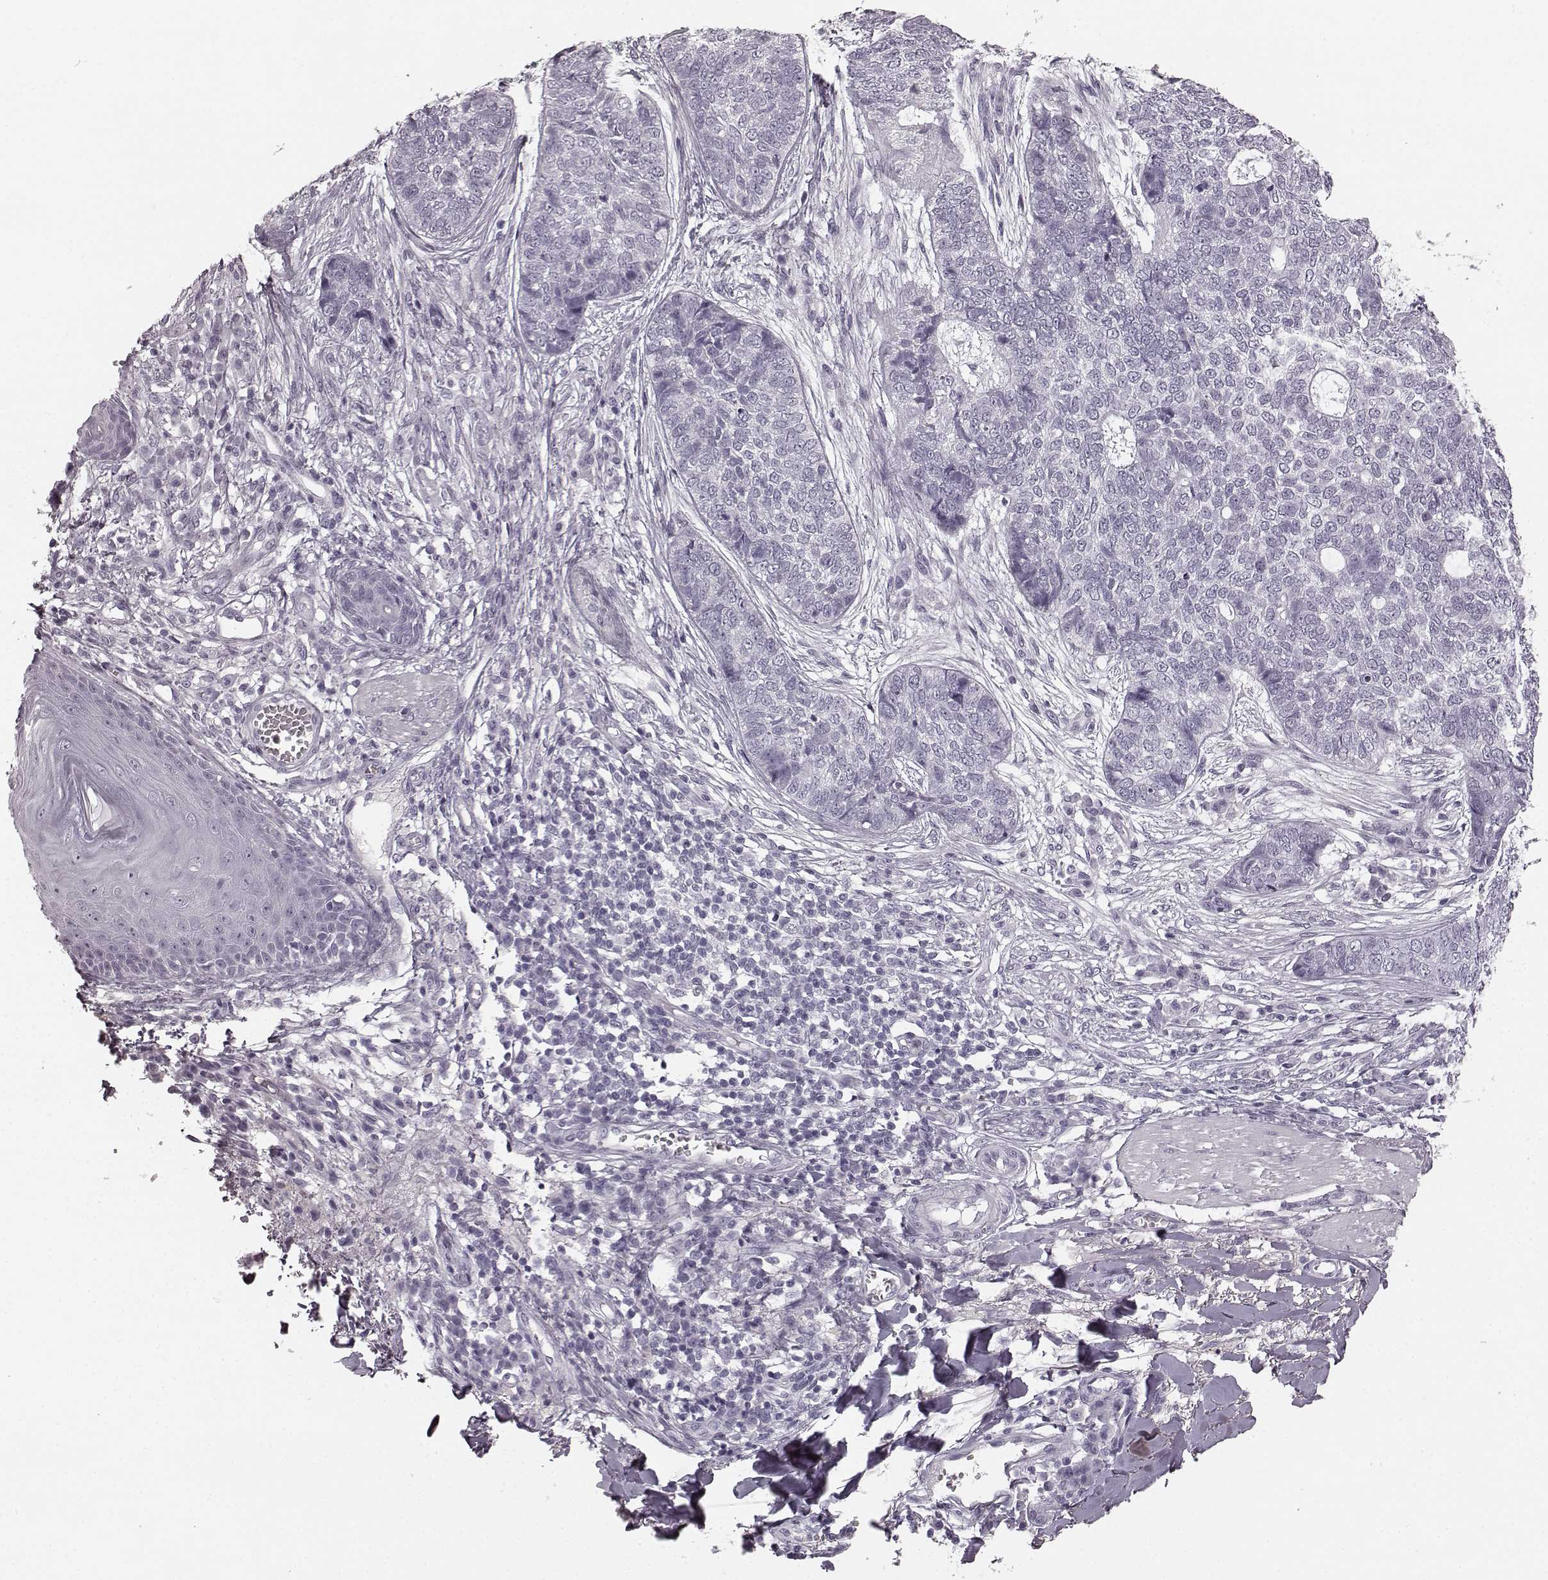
{"staining": {"intensity": "negative", "quantity": "none", "location": "none"}, "tissue": "skin cancer", "cell_type": "Tumor cells", "image_type": "cancer", "snomed": [{"axis": "morphology", "description": "Basal cell carcinoma"}, {"axis": "topography", "description": "Skin"}], "caption": "A high-resolution histopathology image shows immunohistochemistry (IHC) staining of skin basal cell carcinoma, which displays no significant positivity in tumor cells.", "gene": "TMPRSS15", "patient": {"sex": "female", "age": 69}}